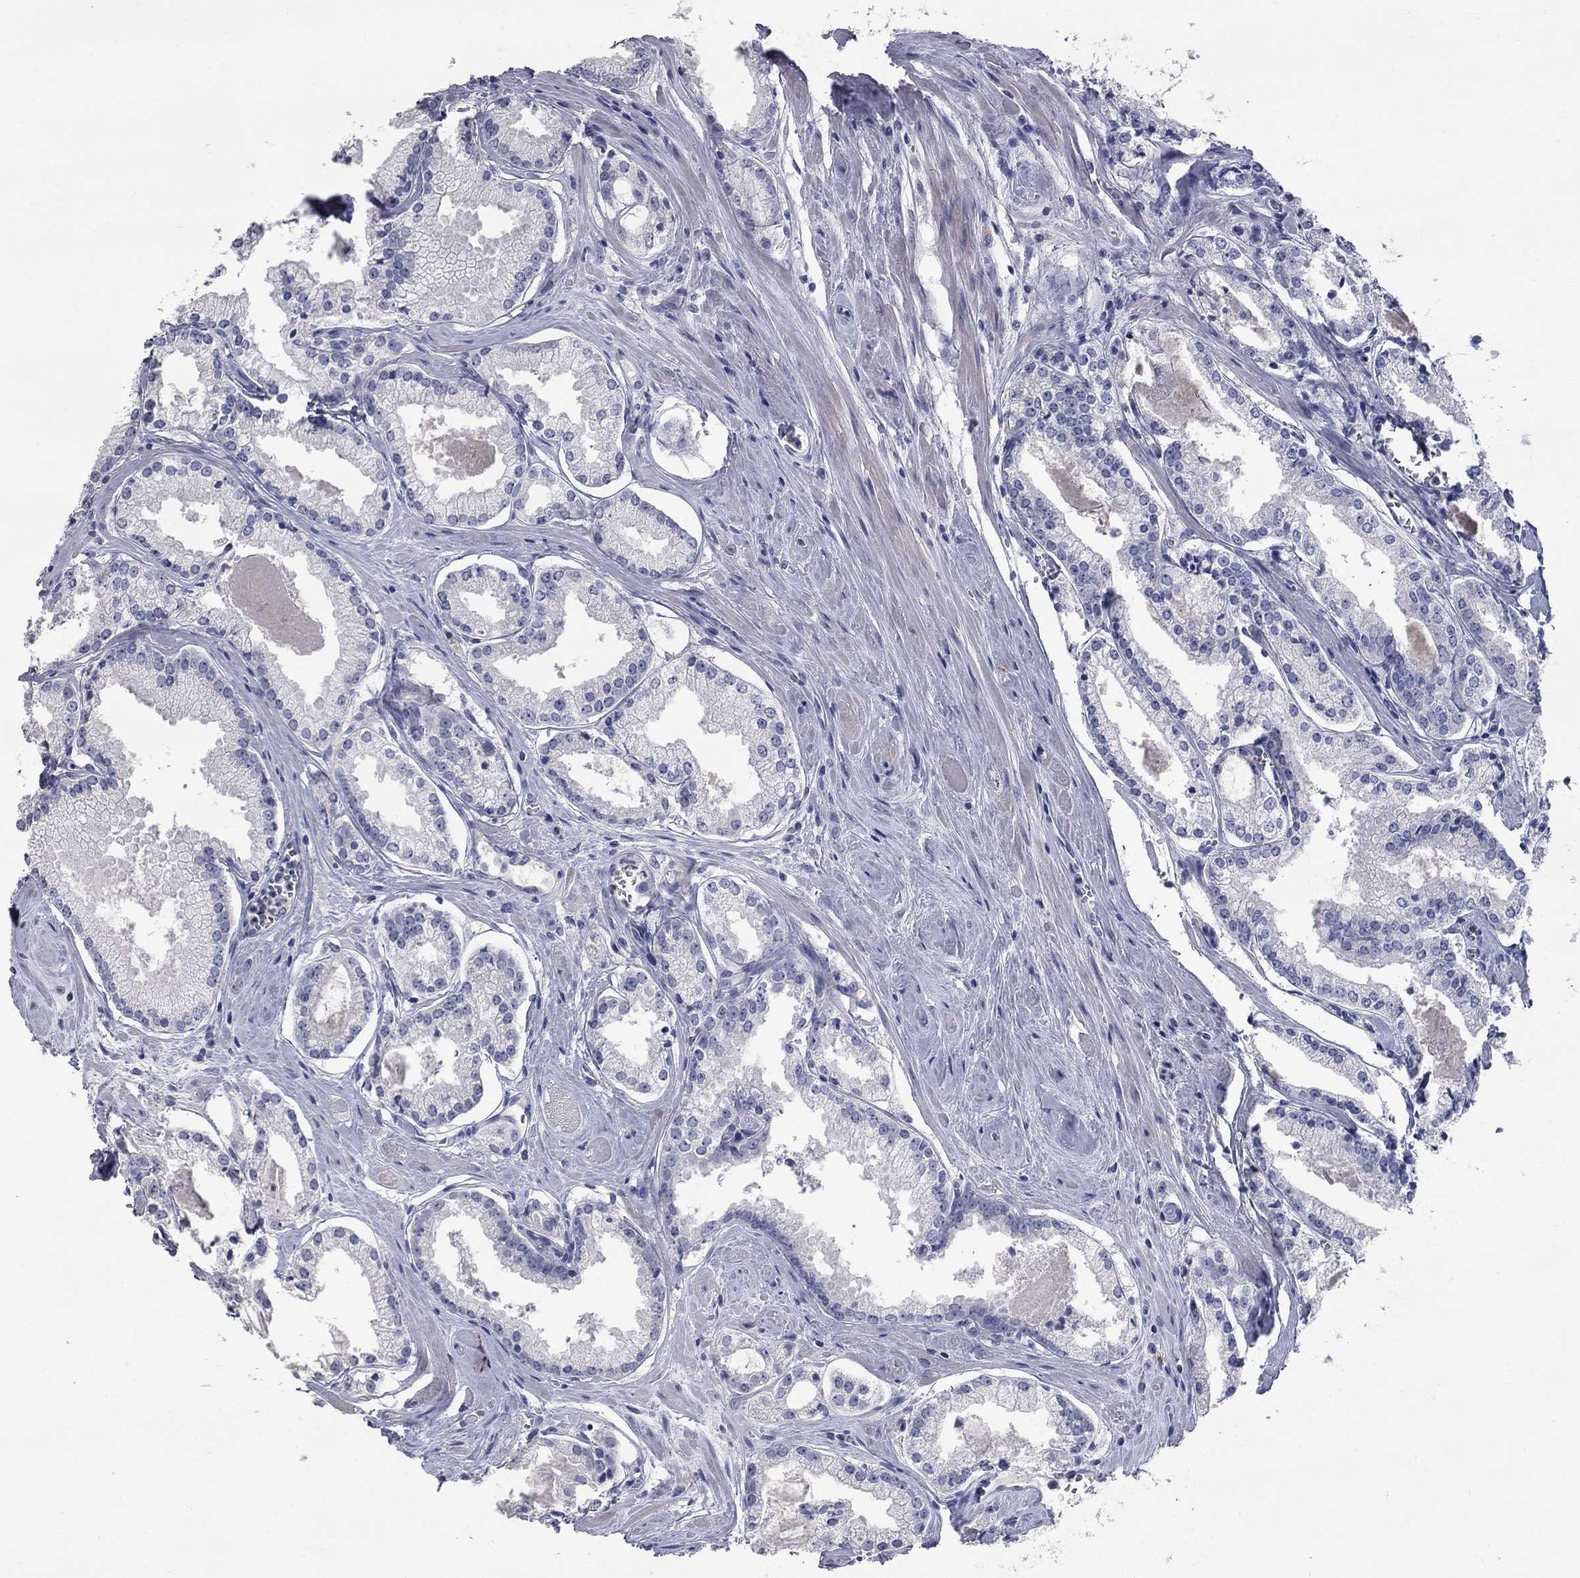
{"staining": {"intensity": "negative", "quantity": "none", "location": "none"}, "tissue": "prostate cancer", "cell_type": "Tumor cells", "image_type": "cancer", "snomed": [{"axis": "morphology", "description": "Adenocarcinoma, NOS"}, {"axis": "topography", "description": "Prostate"}], "caption": "Immunohistochemistry (IHC) photomicrograph of neoplastic tissue: prostate adenocarcinoma stained with DAB (3,3'-diaminobenzidine) shows no significant protein staining in tumor cells.", "gene": "SYT12", "patient": {"sex": "male", "age": 72}}